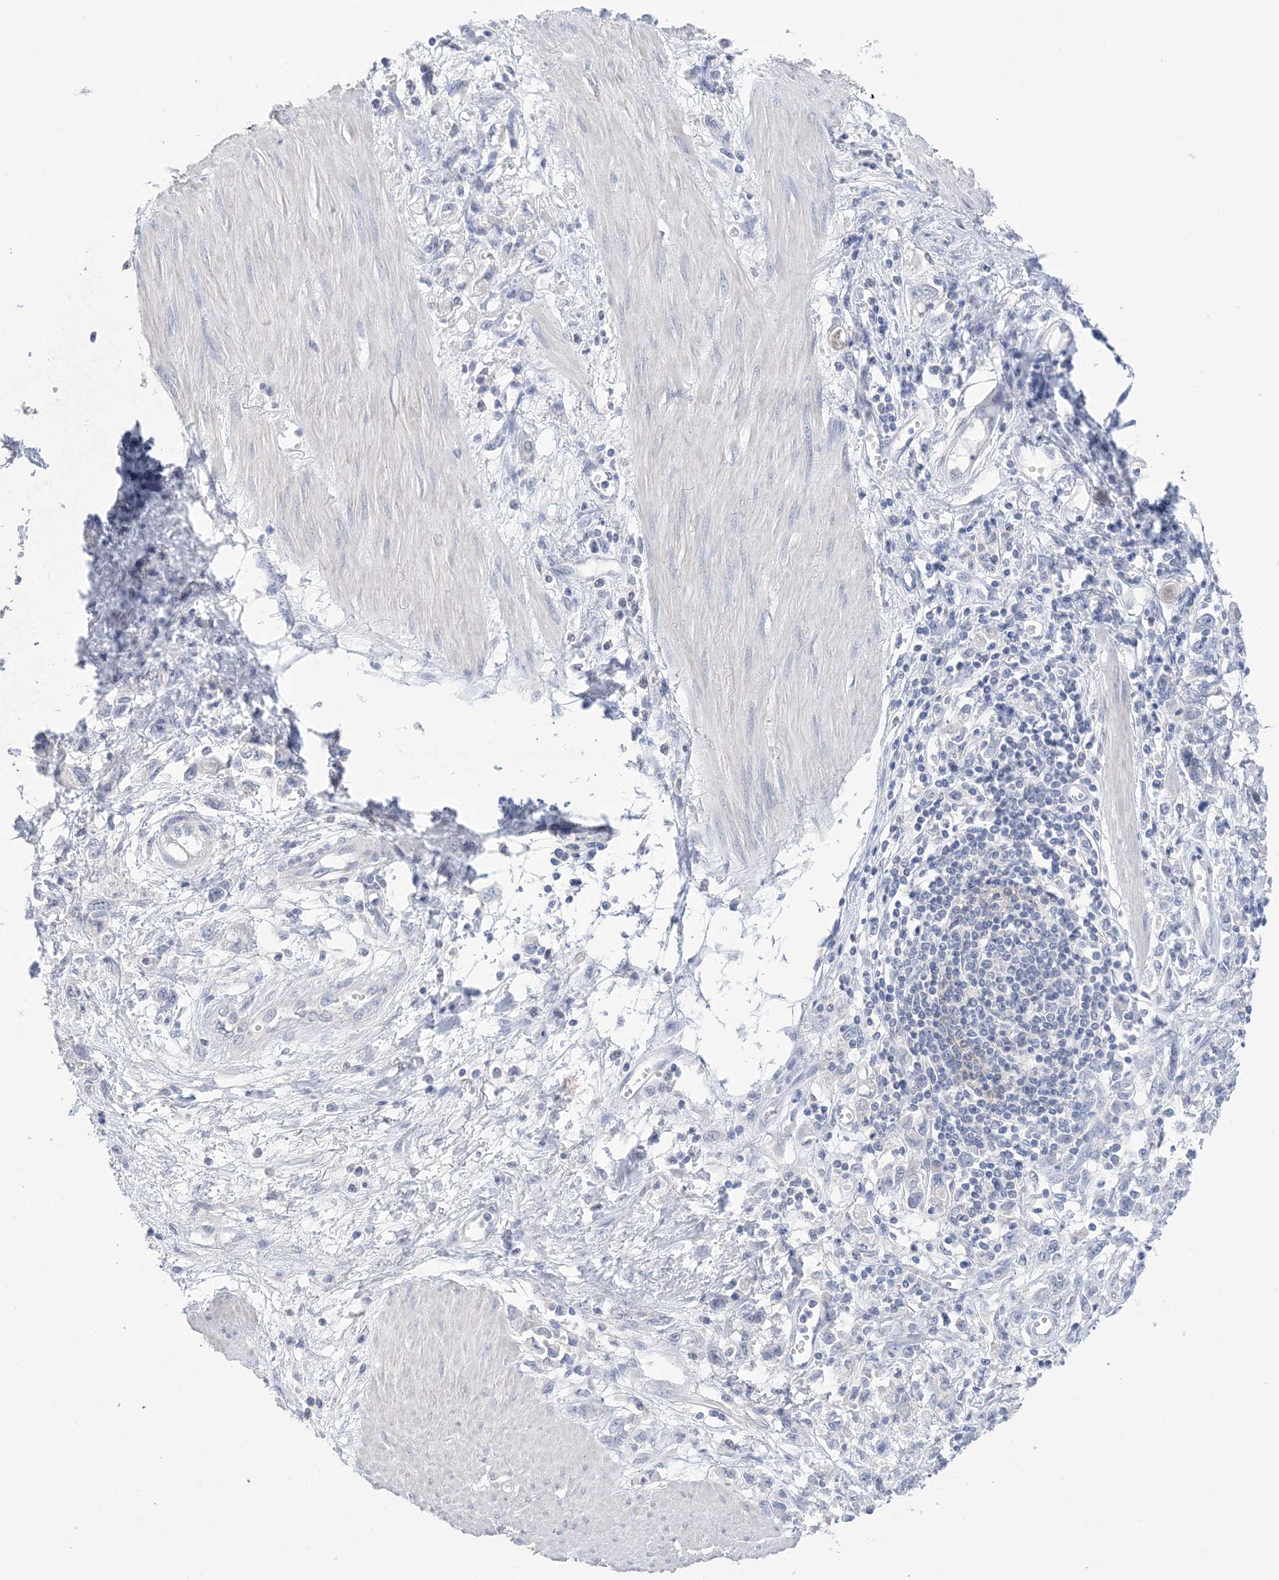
{"staining": {"intensity": "negative", "quantity": "none", "location": "none"}, "tissue": "stomach cancer", "cell_type": "Tumor cells", "image_type": "cancer", "snomed": [{"axis": "morphology", "description": "Adenocarcinoma, NOS"}, {"axis": "topography", "description": "Stomach"}], "caption": "High power microscopy photomicrograph of an IHC micrograph of stomach adenocarcinoma, revealing no significant expression in tumor cells.", "gene": "DSC3", "patient": {"sex": "female", "age": 76}}